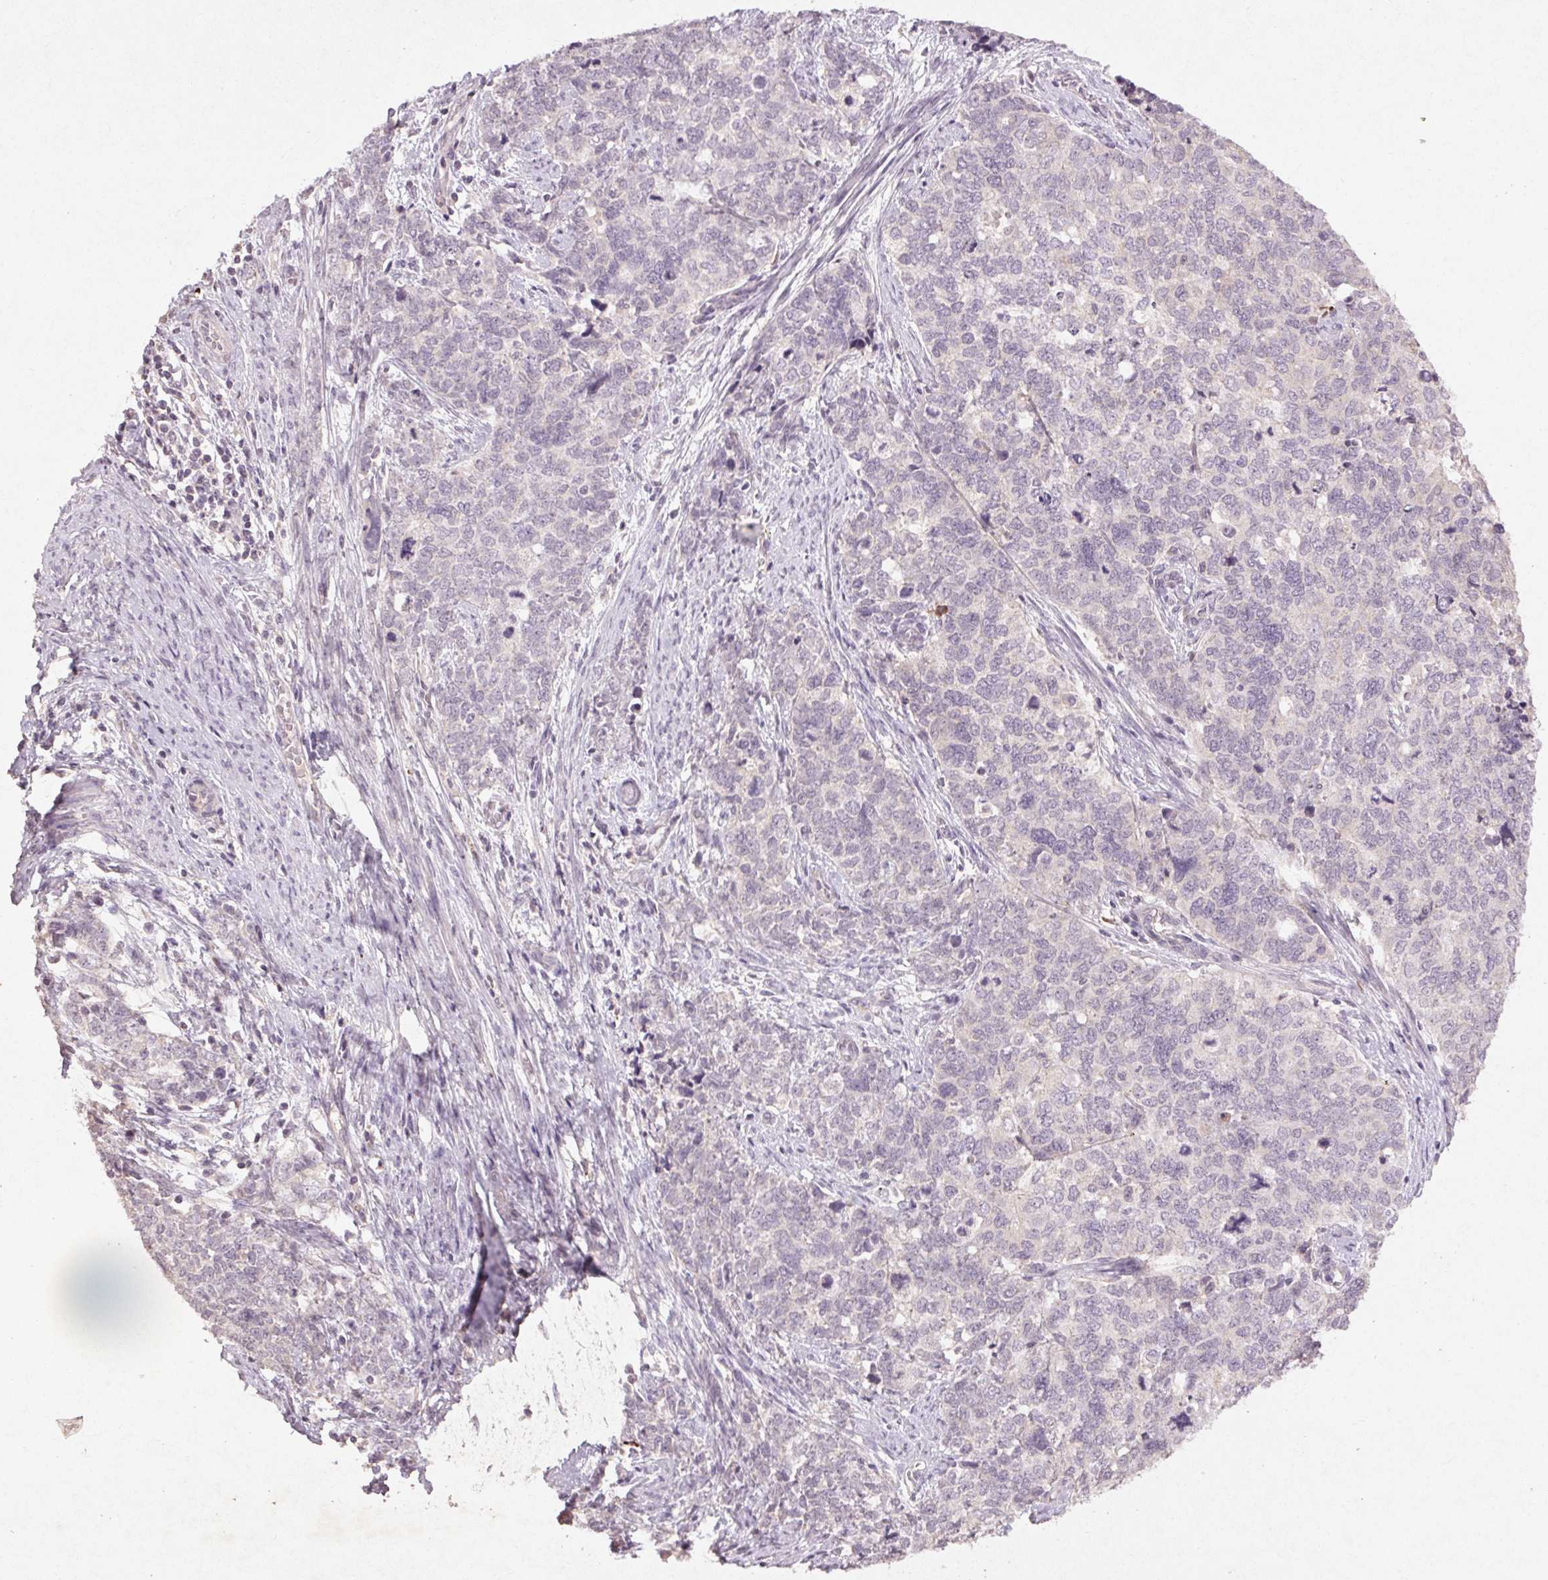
{"staining": {"intensity": "negative", "quantity": "none", "location": "none"}, "tissue": "cervical cancer", "cell_type": "Tumor cells", "image_type": "cancer", "snomed": [{"axis": "morphology", "description": "Squamous cell carcinoma, NOS"}, {"axis": "topography", "description": "Cervix"}], "caption": "Immunohistochemical staining of squamous cell carcinoma (cervical) demonstrates no significant positivity in tumor cells.", "gene": "KLRC3", "patient": {"sex": "female", "age": 63}}